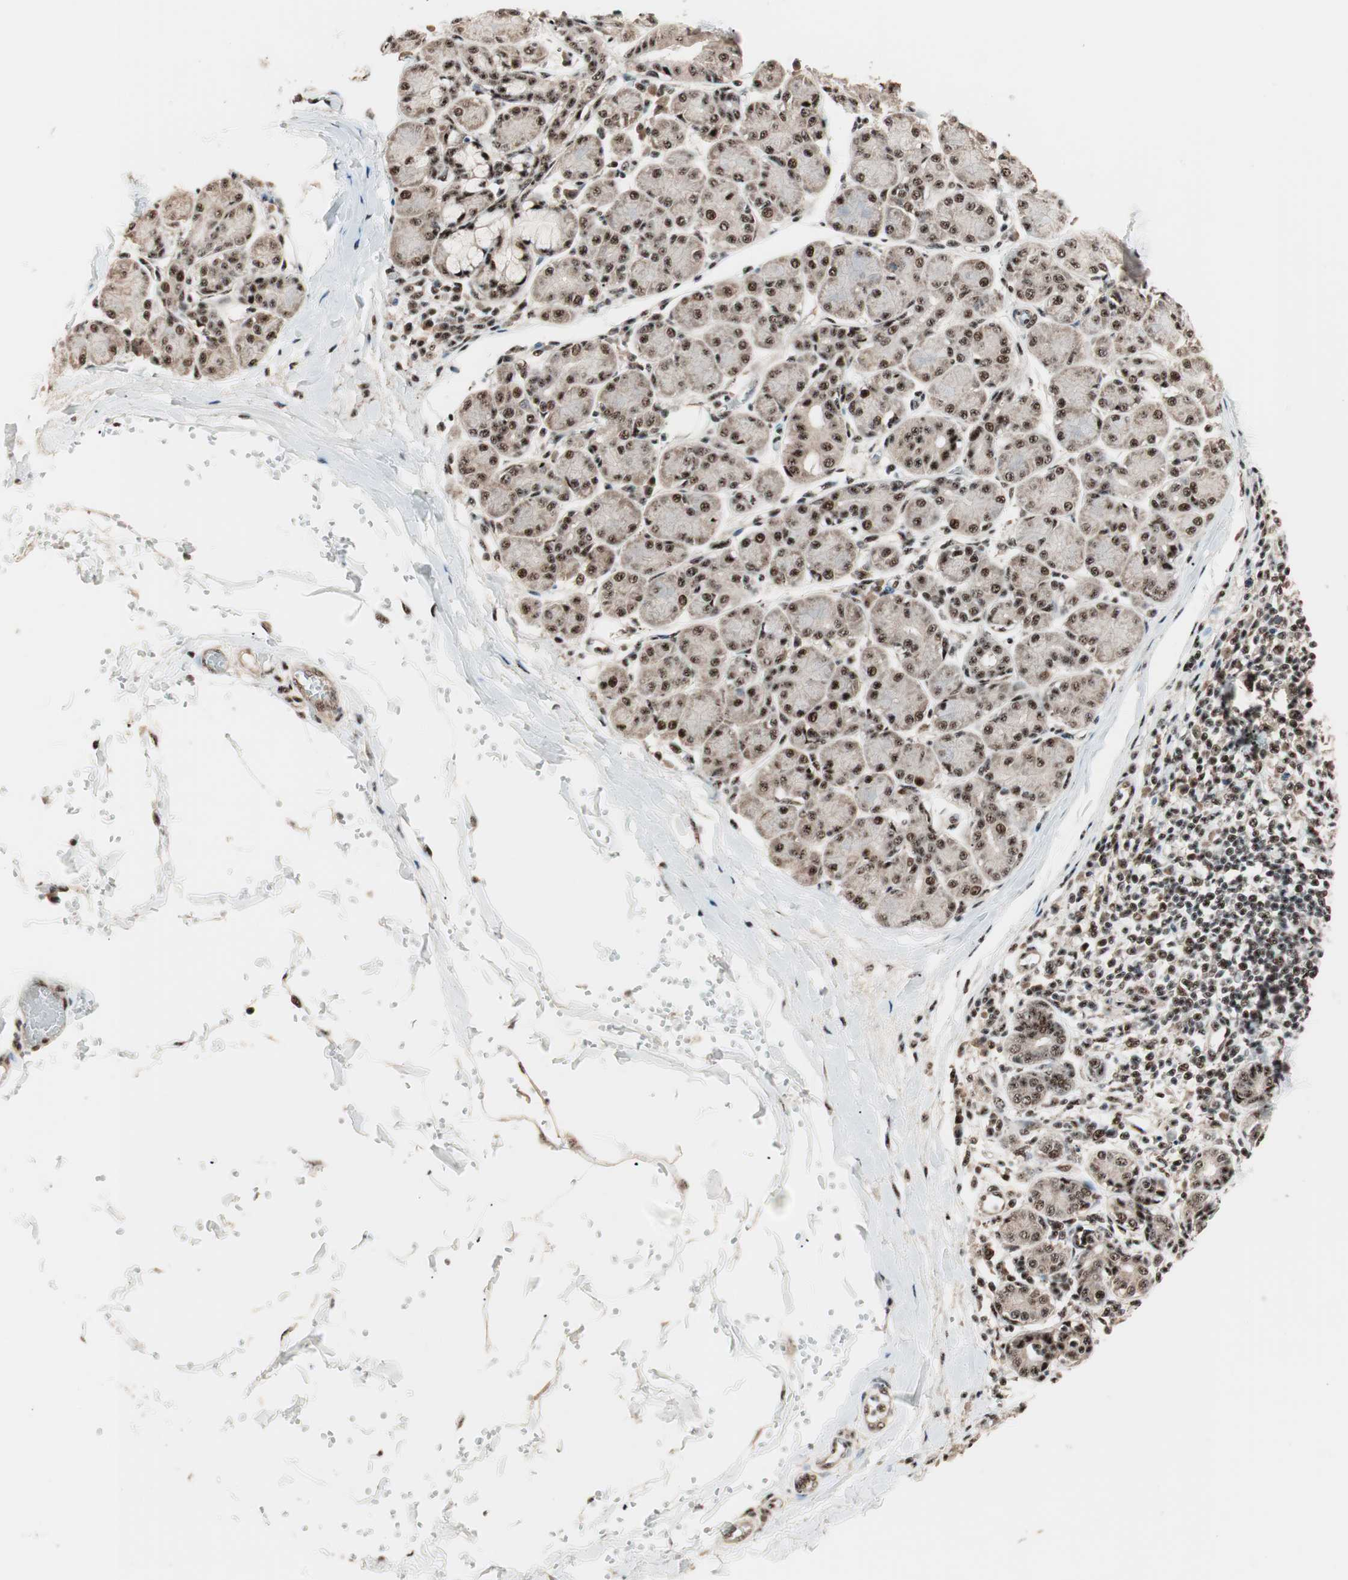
{"staining": {"intensity": "strong", "quantity": ">75%", "location": "nuclear"}, "tissue": "salivary gland", "cell_type": "Glandular cells", "image_type": "normal", "snomed": [{"axis": "morphology", "description": "Normal tissue, NOS"}, {"axis": "morphology", "description": "Inflammation, NOS"}, {"axis": "topography", "description": "Lymph node"}, {"axis": "topography", "description": "Salivary gland"}], "caption": "Immunohistochemistry (IHC) (DAB (3,3'-diaminobenzidine)) staining of benign human salivary gland displays strong nuclear protein expression in about >75% of glandular cells. (brown staining indicates protein expression, while blue staining denotes nuclei).", "gene": "NR5A2", "patient": {"sex": "male", "age": 3}}